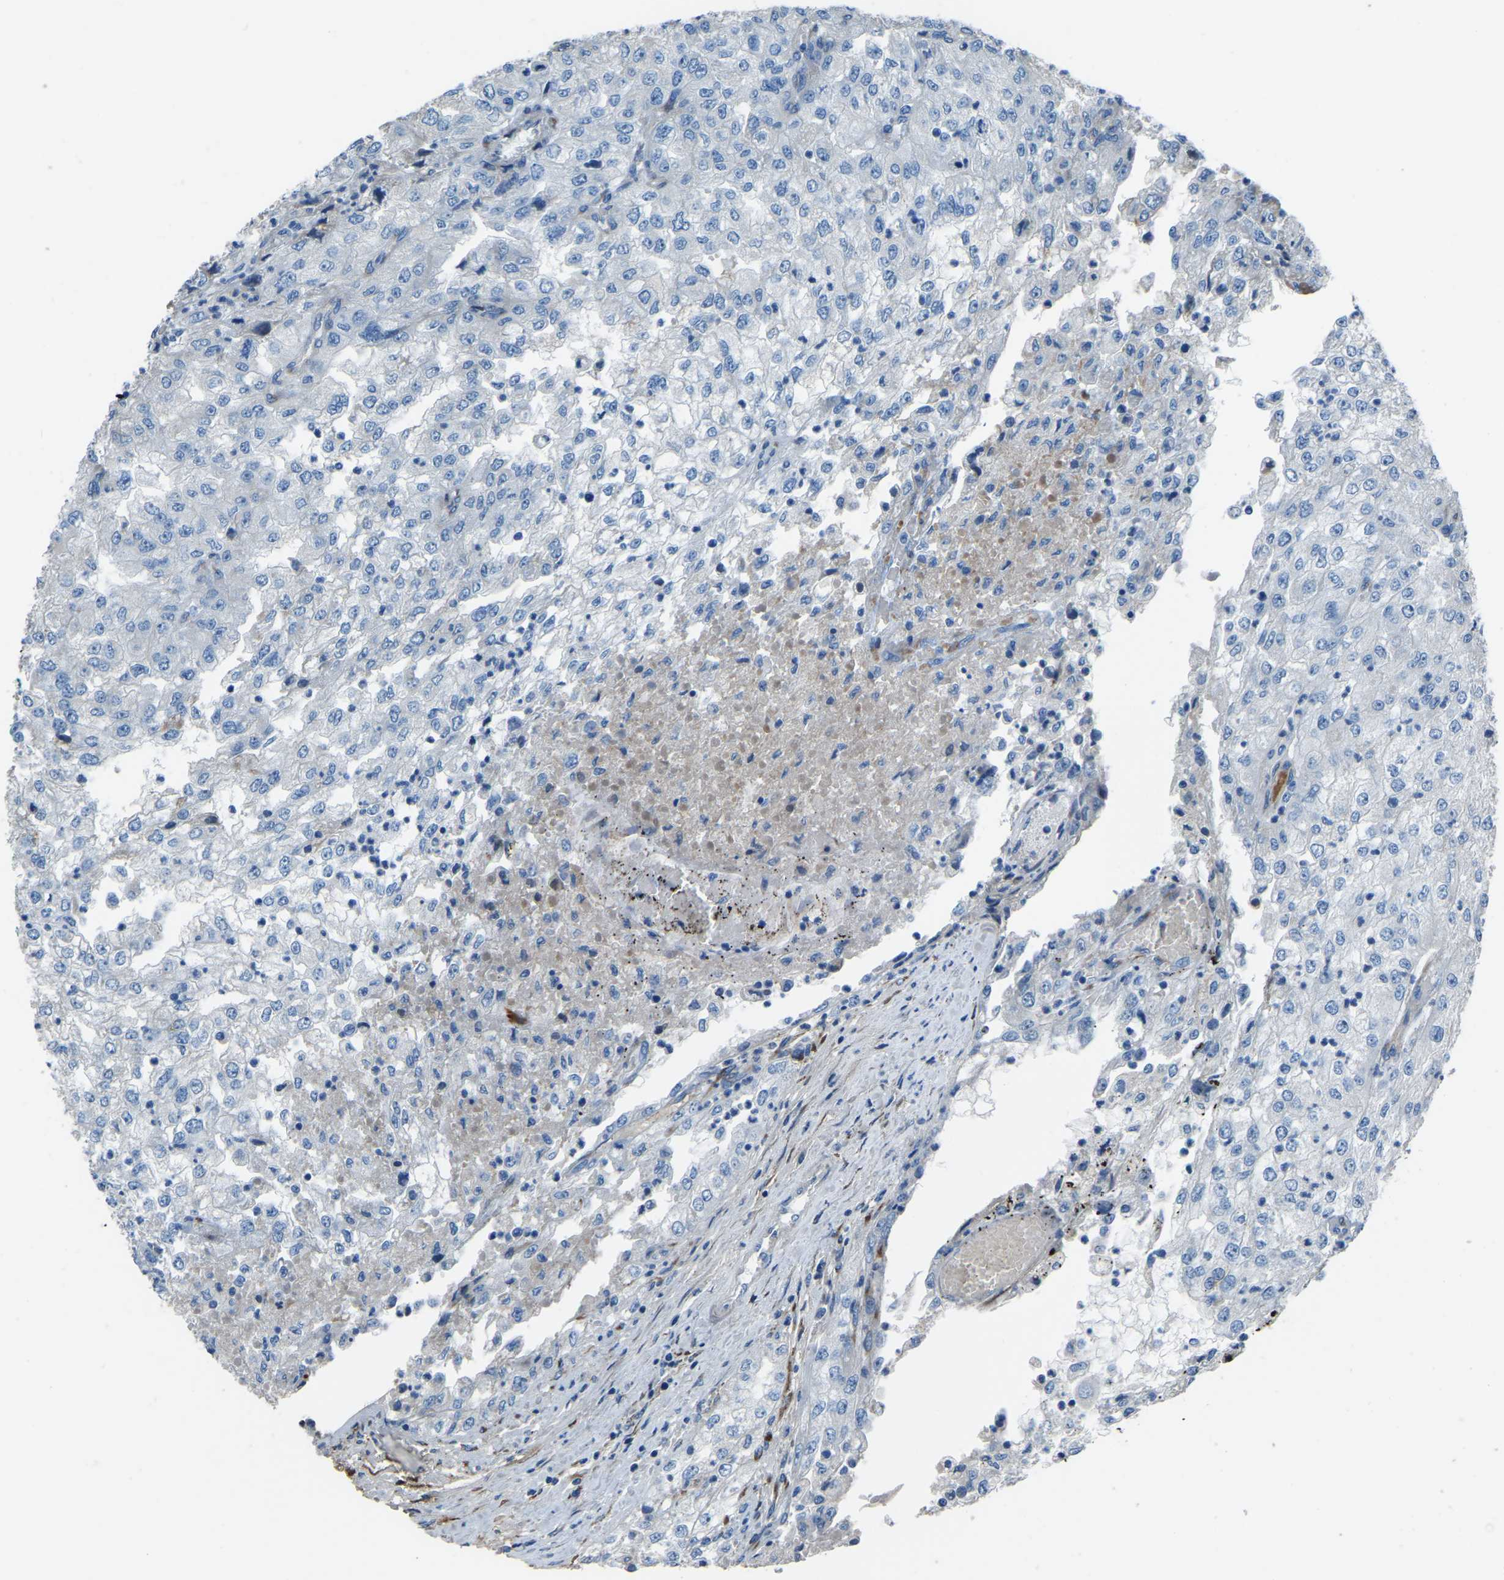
{"staining": {"intensity": "negative", "quantity": "none", "location": "none"}, "tissue": "renal cancer", "cell_type": "Tumor cells", "image_type": "cancer", "snomed": [{"axis": "morphology", "description": "Adenocarcinoma, NOS"}, {"axis": "topography", "description": "Kidney"}], "caption": "An immunohistochemistry histopathology image of renal cancer (adenocarcinoma) is shown. There is no staining in tumor cells of renal cancer (adenocarcinoma).", "gene": "COL3A1", "patient": {"sex": "female", "age": 54}}